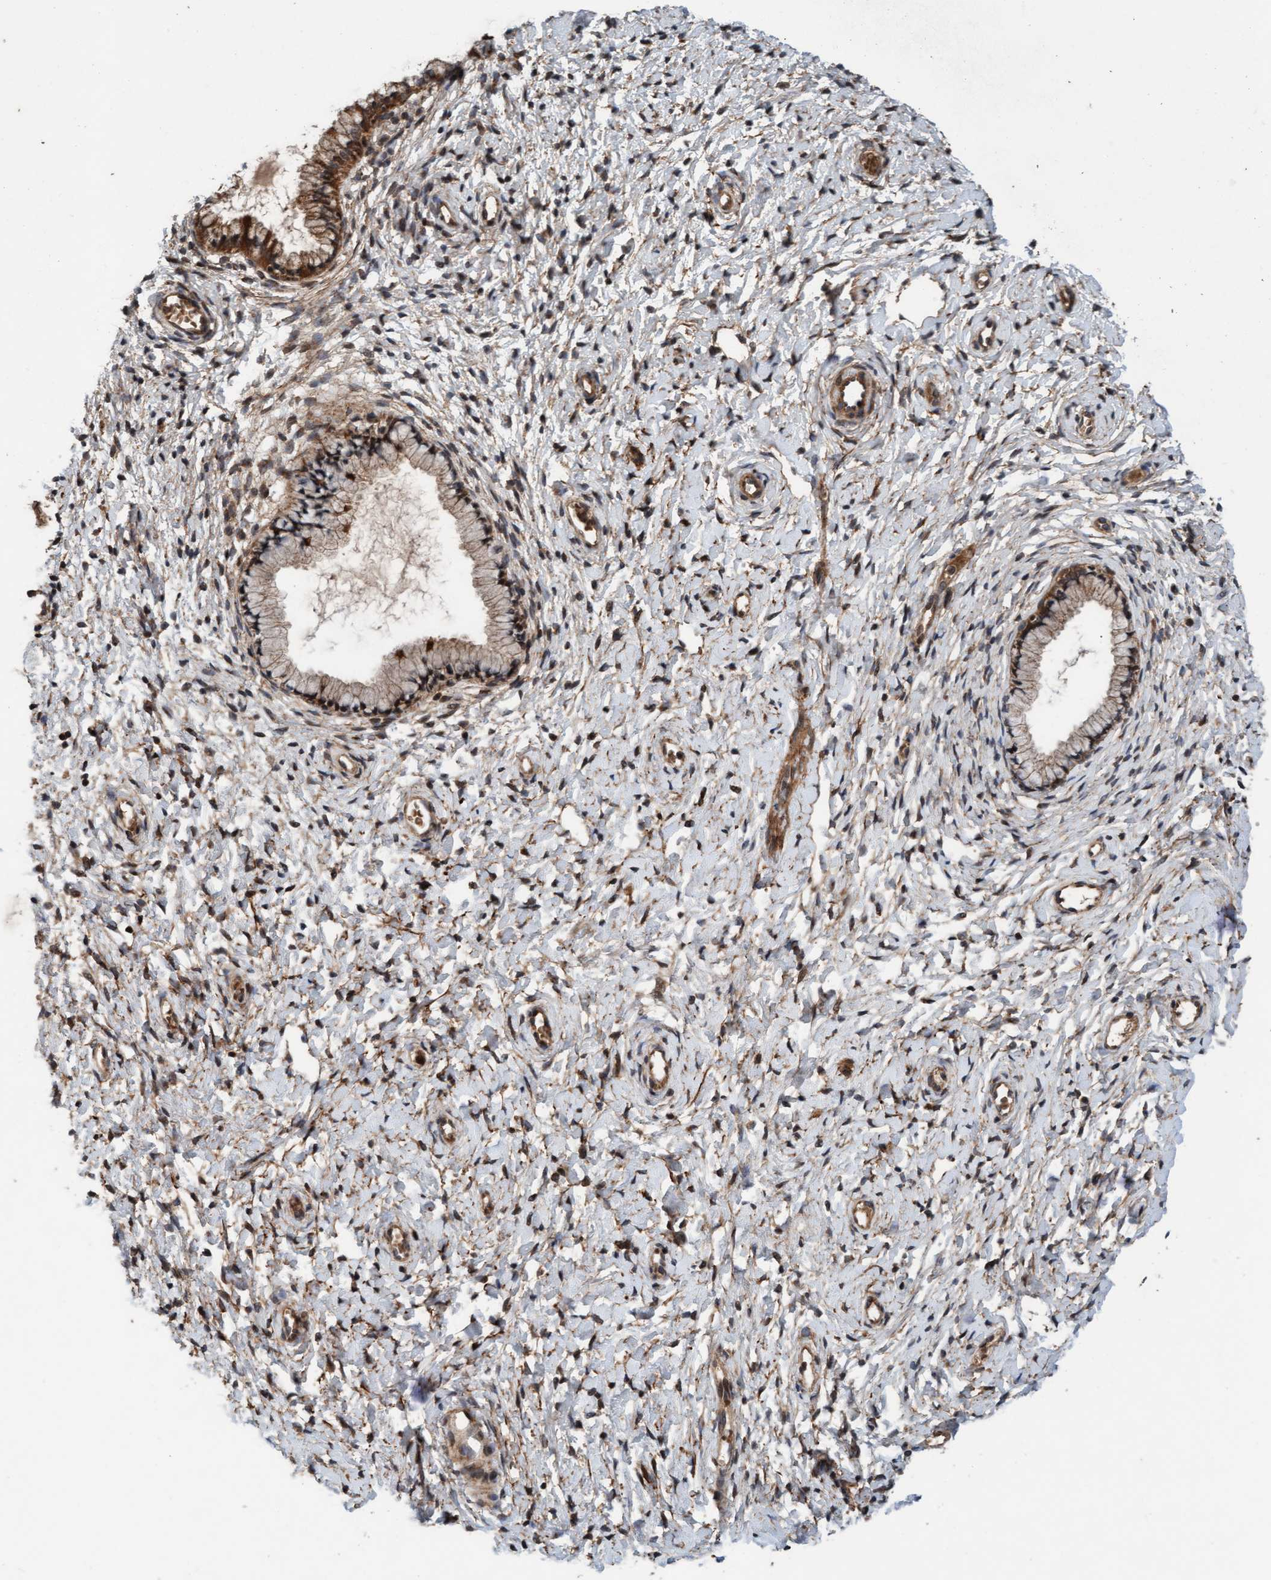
{"staining": {"intensity": "moderate", "quantity": ">75%", "location": "cytoplasmic/membranous"}, "tissue": "cervix", "cell_type": "Glandular cells", "image_type": "normal", "snomed": [{"axis": "morphology", "description": "Normal tissue, NOS"}, {"axis": "topography", "description": "Cervix"}], "caption": "The immunohistochemical stain highlights moderate cytoplasmic/membranous expression in glandular cells of benign cervix.", "gene": "MLXIP", "patient": {"sex": "female", "age": 72}}